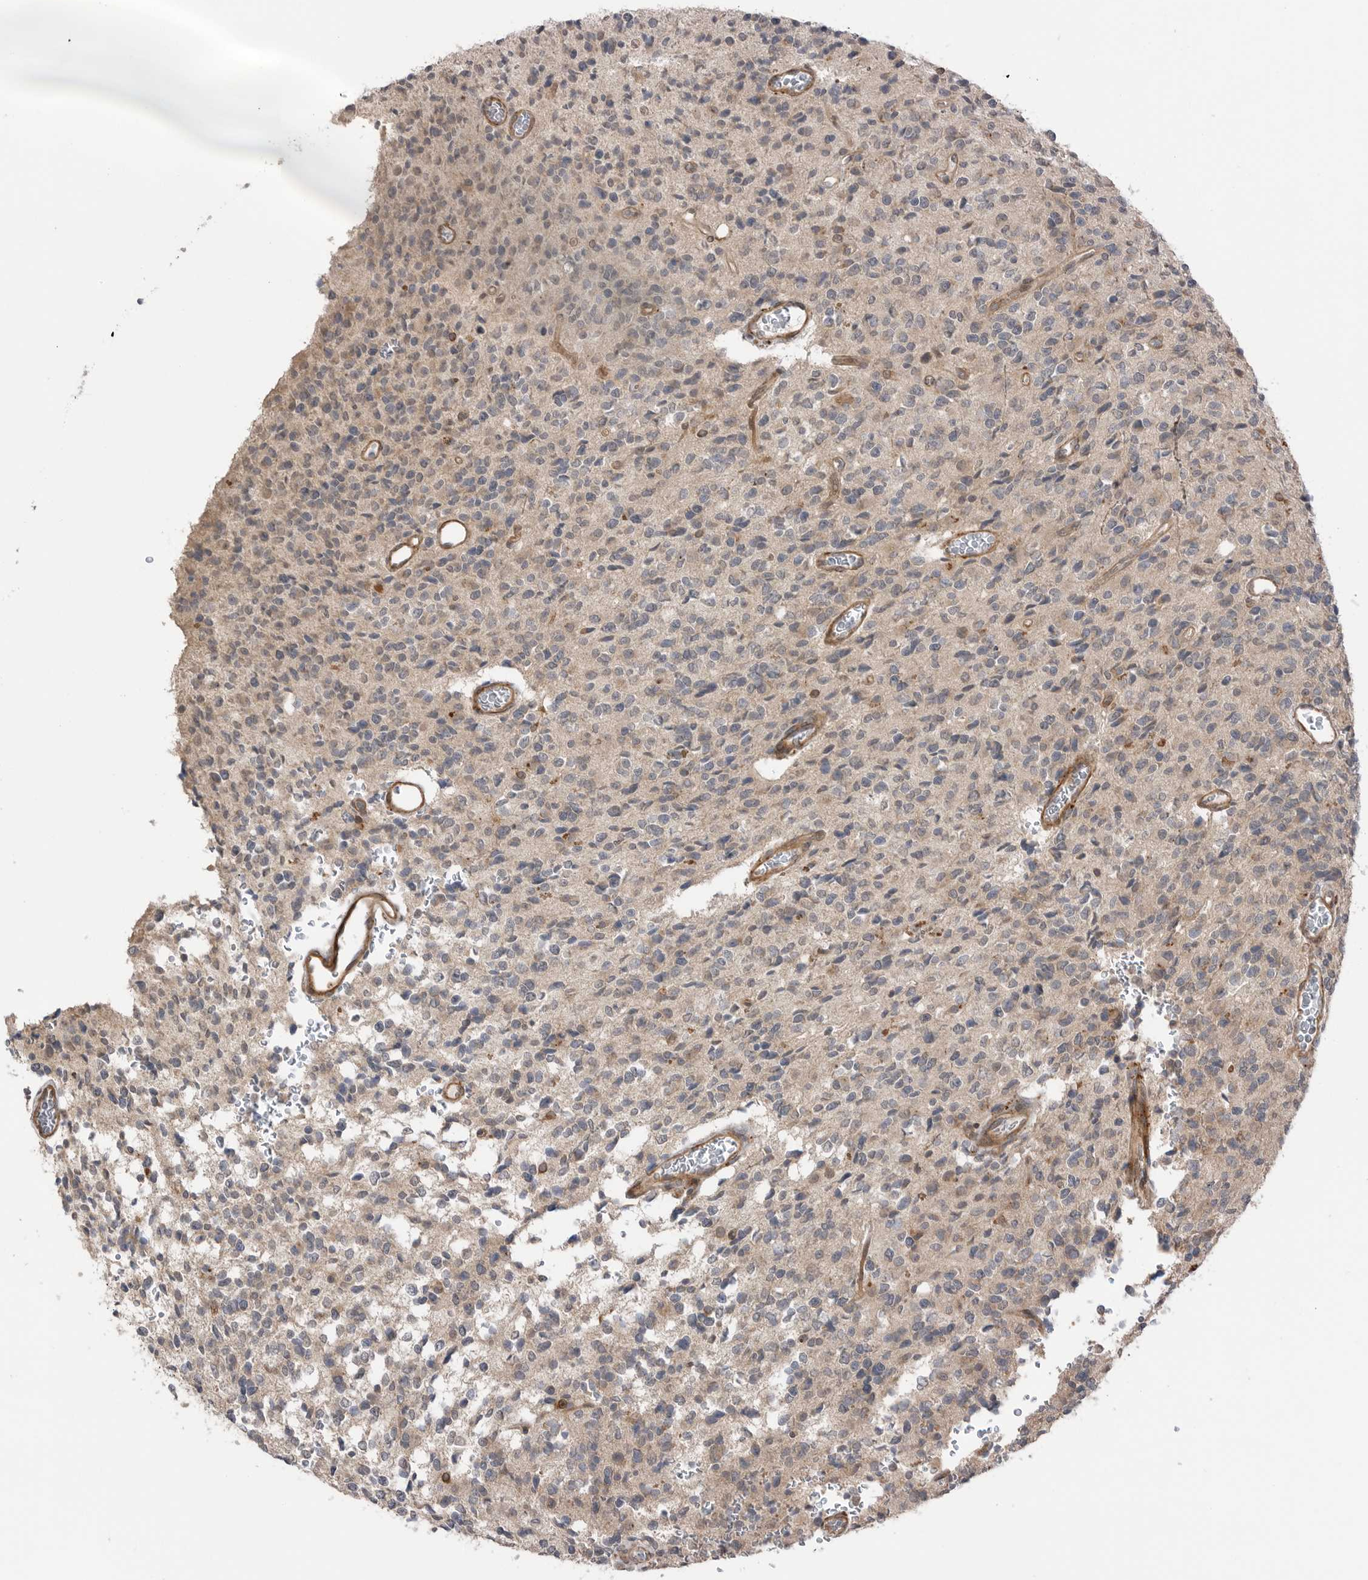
{"staining": {"intensity": "weak", "quantity": "<25%", "location": "cytoplasmic/membranous"}, "tissue": "glioma", "cell_type": "Tumor cells", "image_type": "cancer", "snomed": [{"axis": "morphology", "description": "Glioma, malignant, High grade"}, {"axis": "topography", "description": "Brain"}], "caption": "Malignant glioma (high-grade) stained for a protein using IHC reveals no positivity tumor cells.", "gene": "PEAK1", "patient": {"sex": "male", "age": 34}}